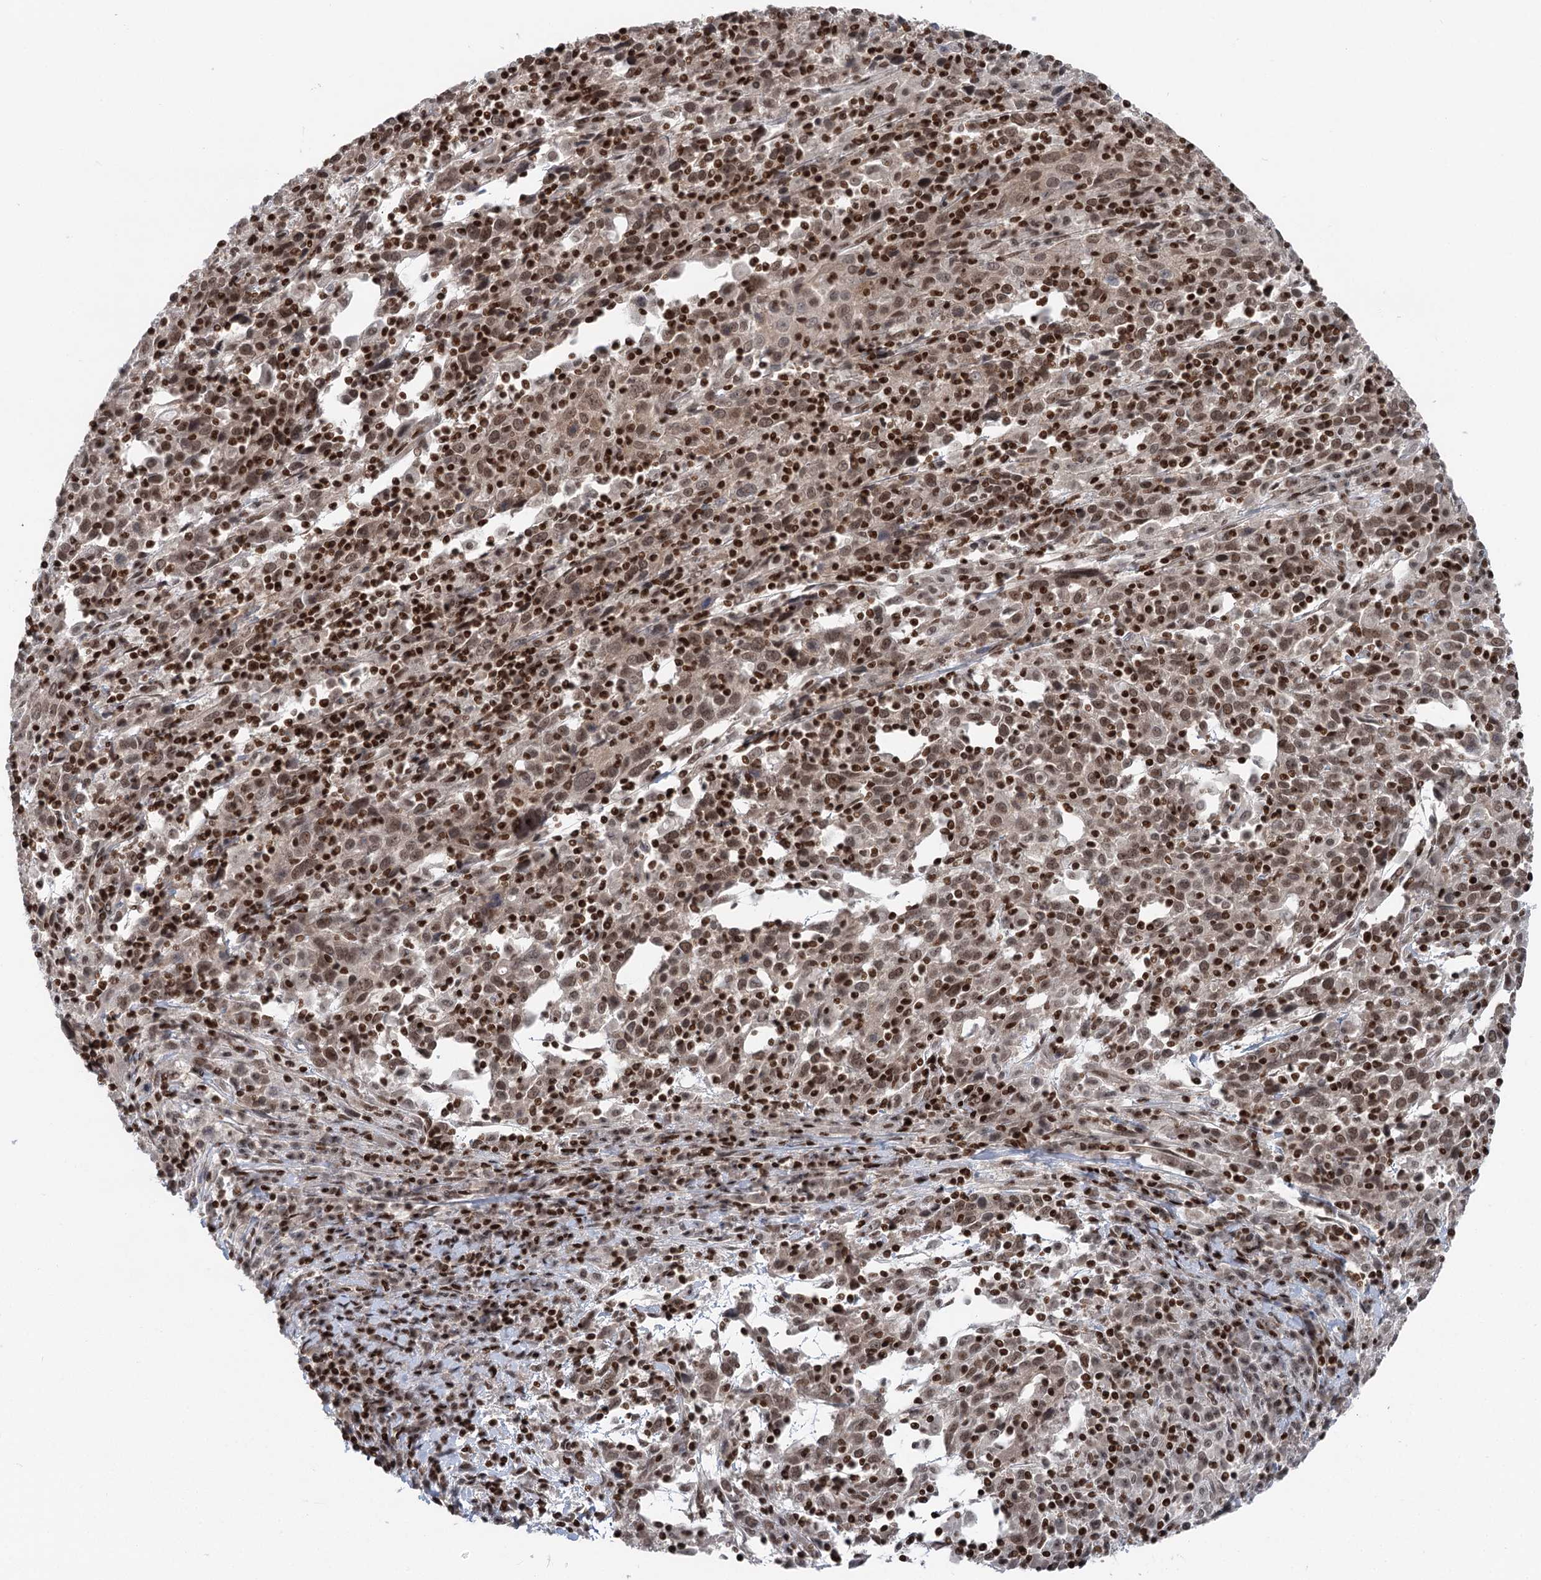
{"staining": {"intensity": "strong", "quantity": ">75%", "location": "nuclear"}, "tissue": "cervical cancer", "cell_type": "Tumor cells", "image_type": "cancer", "snomed": [{"axis": "morphology", "description": "Squamous cell carcinoma, NOS"}, {"axis": "topography", "description": "Cervix"}], "caption": "Human squamous cell carcinoma (cervical) stained with a brown dye displays strong nuclear positive expression in about >75% of tumor cells.", "gene": "CGGBP1", "patient": {"sex": "female", "age": 46}}